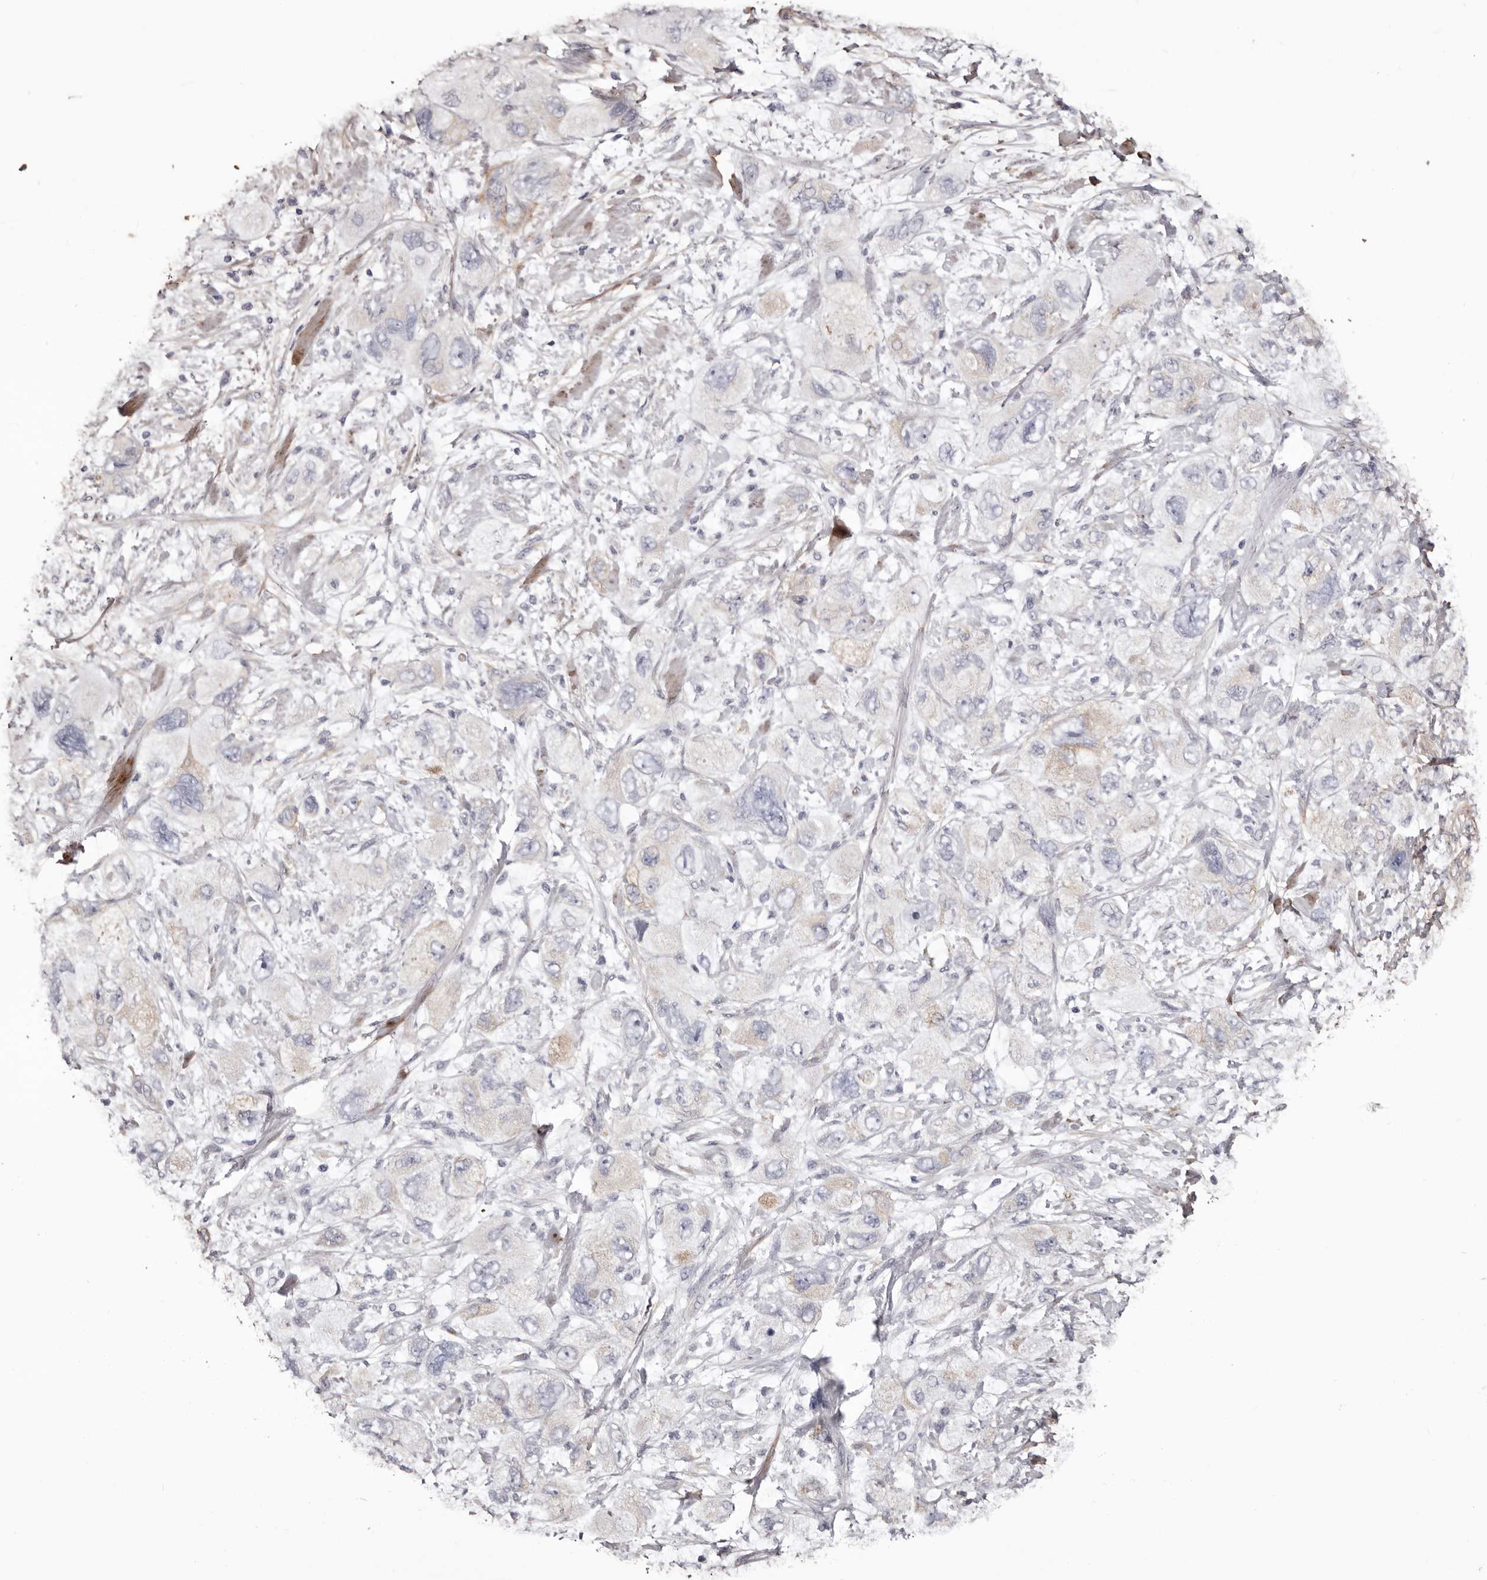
{"staining": {"intensity": "negative", "quantity": "none", "location": "none"}, "tissue": "pancreatic cancer", "cell_type": "Tumor cells", "image_type": "cancer", "snomed": [{"axis": "morphology", "description": "Adenocarcinoma, NOS"}, {"axis": "topography", "description": "Pancreas"}], "caption": "IHC photomicrograph of neoplastic tissue: pancreatic cancer stained with DAB reveals no significant protein positivity in tumor cells.", "gene": "COL6A1", "patient": {"sex": "female", "age": 73}}